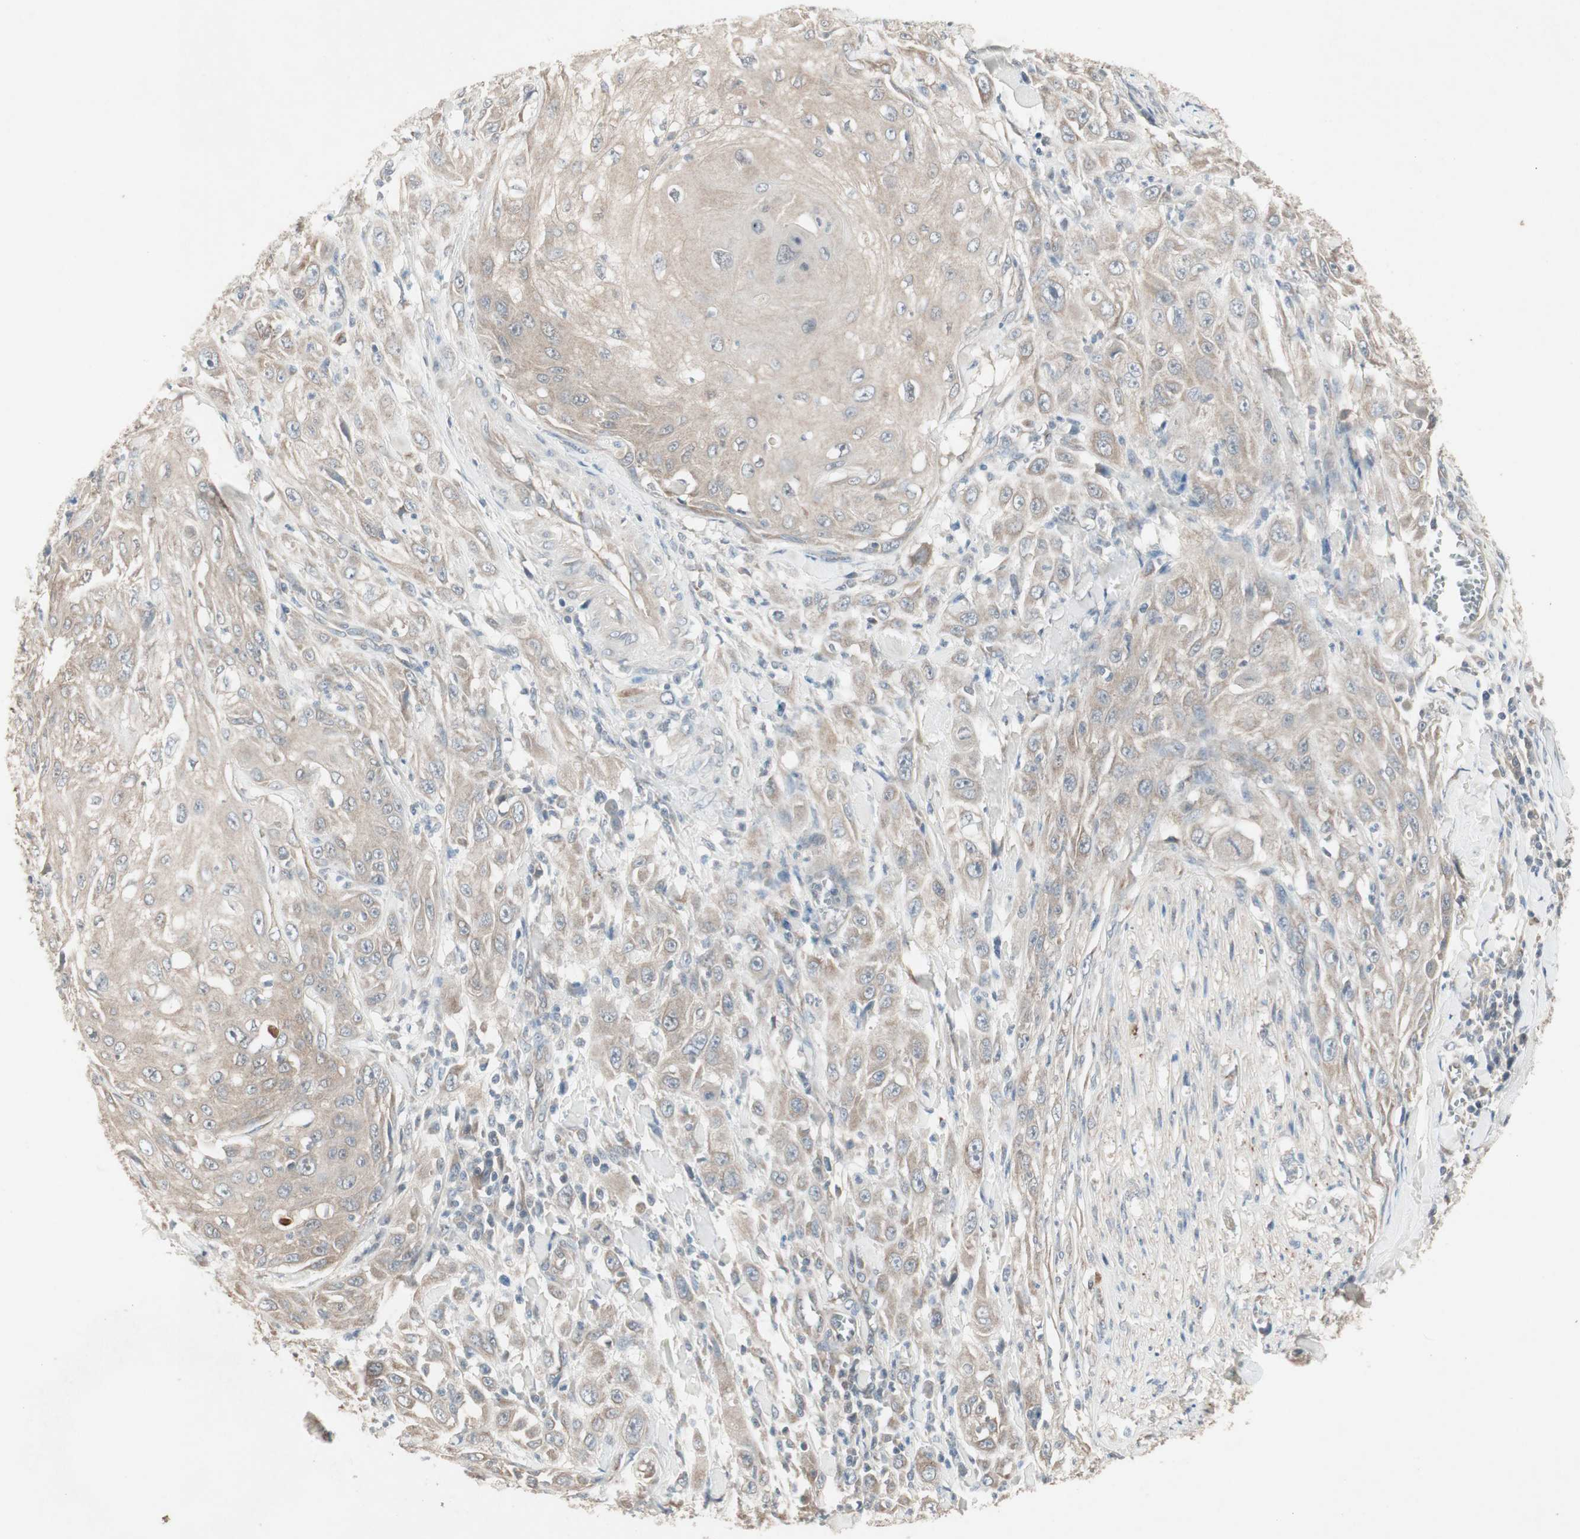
{"staining": {"intensity": "negative", "quantity": "none", "location": "none"}, "tissue": "skin cancer", "cell_type": "Tumor cells", "image_type": "cancer", "snomed": [{"axis": "morphology", "description": "Squamous cell carcinoma, NOS"}, {"axis": "morphology", "description": "Squamous cell carcinoma, metastatic, NOS"}, {"axis": "topography", "description": "Skin"}, {"axis": "topography", "description": "Lymph node"}], "caption": "Micrograph shows no protein staining in tumor cells of metastatic squamous cell carcinoma (skin) tissue. (DAB (3,3'-diaminobenzidine) immunohistochemistry visualized using brightfield microscopy, high magnification).", "gene": "JMJD7-PLA2G4B", "patient": {"sex": "male", "age": 75}}